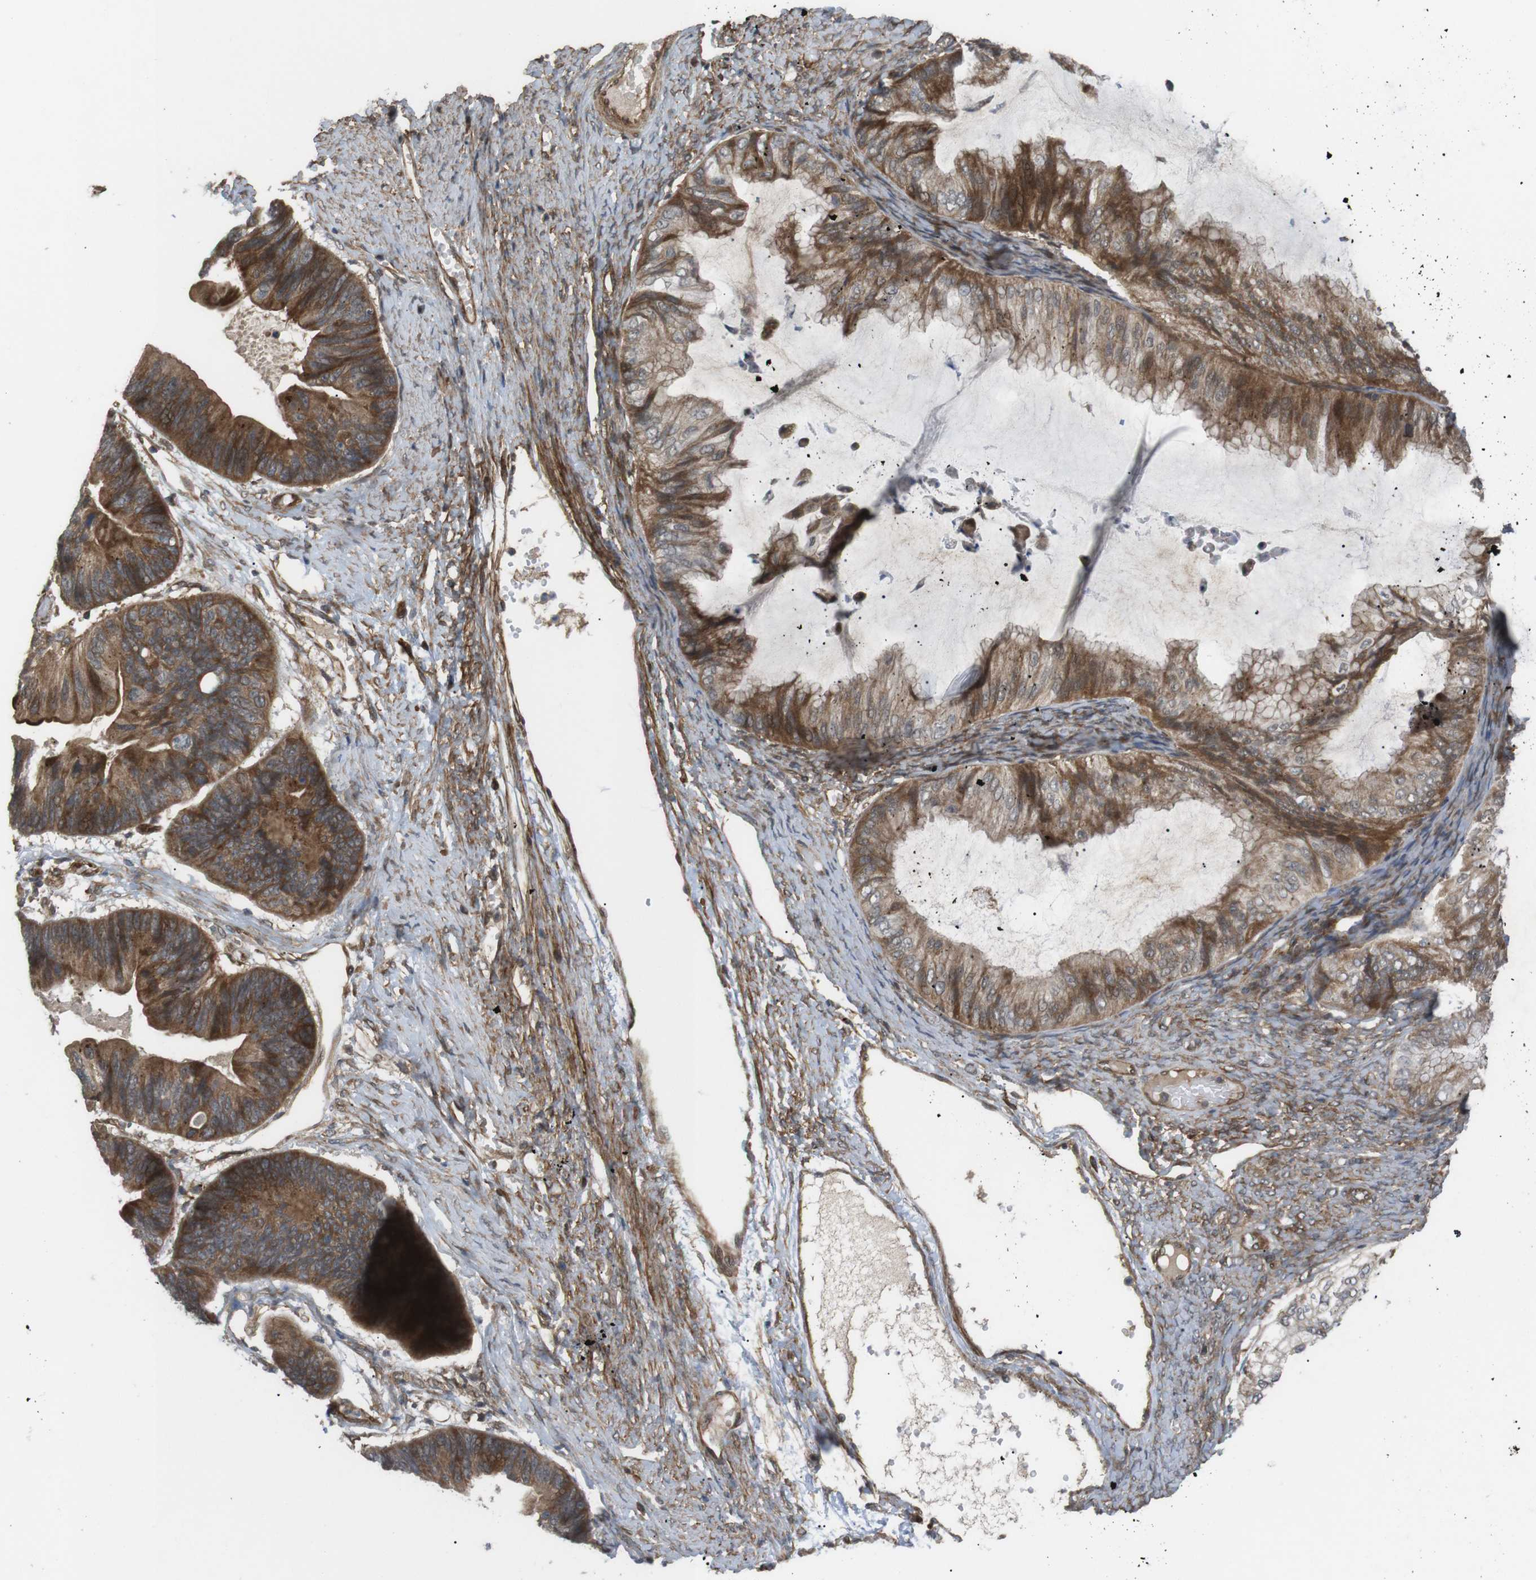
{"staining": {"intensity": "moderate", "quantity": ">75%", "location": "cytoplasmic/membranous"}, "tissue": "ovarian cancer", "cell_type": "Tumor cells", "image_type": "cancer", "snomed": [{"axis": "morphology", "description": "Cystadenocarcinoma, mucinous, NOS"}, {"axis": "topography", "description": "Ovary"}], "caption": "Protein expression analysis of ovarian cancer (mucinous cystadenocarcinoma) shows moderate cytoplasmic/membranous positivity in approximately >75% of tumor cells.", "gene": "KANK2", "patient": {"sex": "female", "age": 61}}